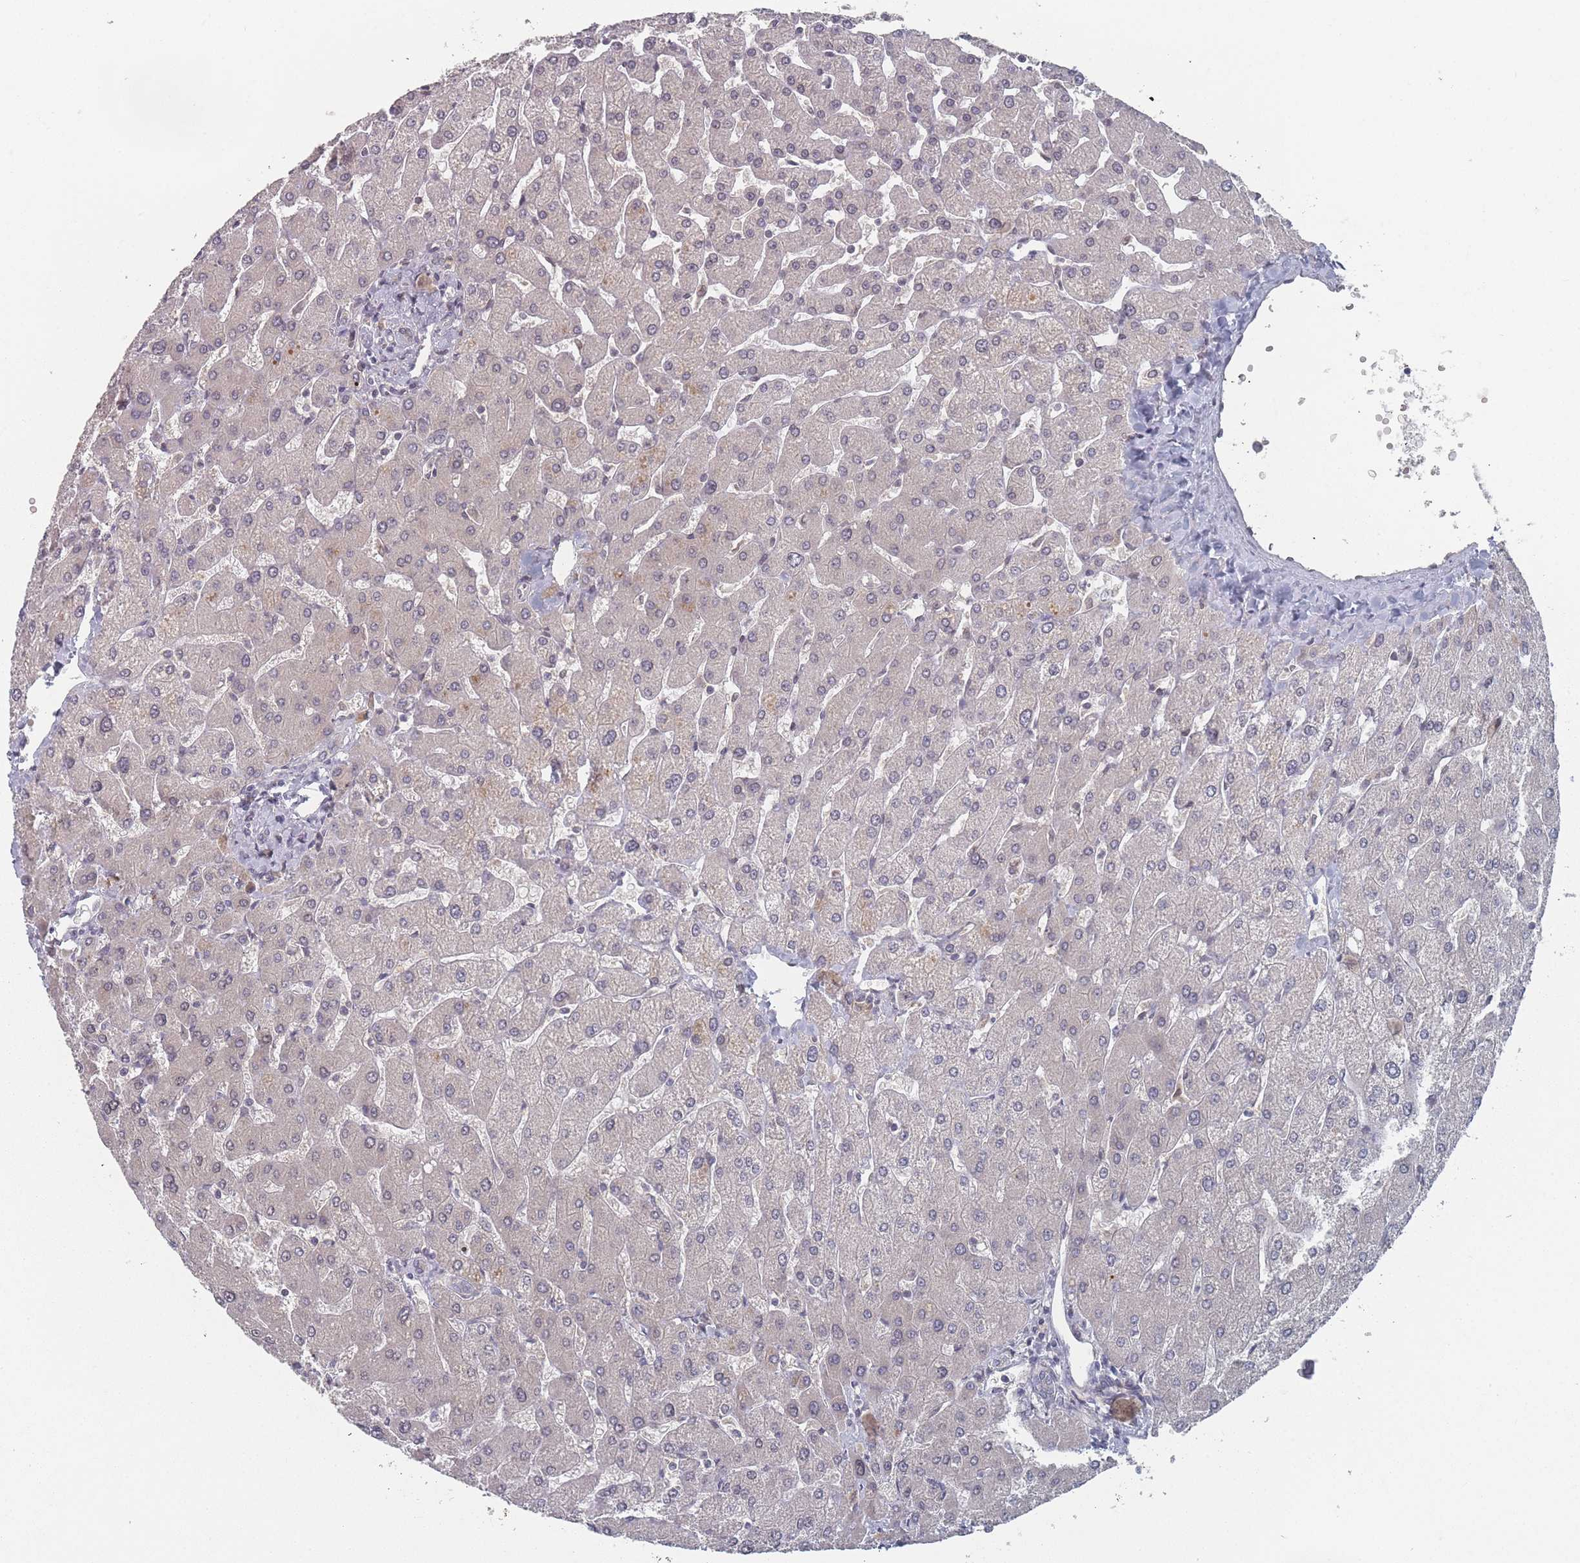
{"staining": {"intensity": "negative", "quantity": "none", "location": "none"}, "tissue": "liver", "cell_type": "Cholangiocytes", "image_type": "normal", "snomed": [{"axis": "morphology", "description": "Normal tissue, NOS"}, {"axis": "topography", "description": "Liver"}], "caption": "An image of liver stained for a protein exhibits no brown staining in cholangiocytes. Brightfield microscopy of immunohistochemistry stained with DAB (brown) and hematoxylin (blue), captured at high magnification.", "gene": "TBC1D25", "patient": {"sex": "male", "age": 55}}